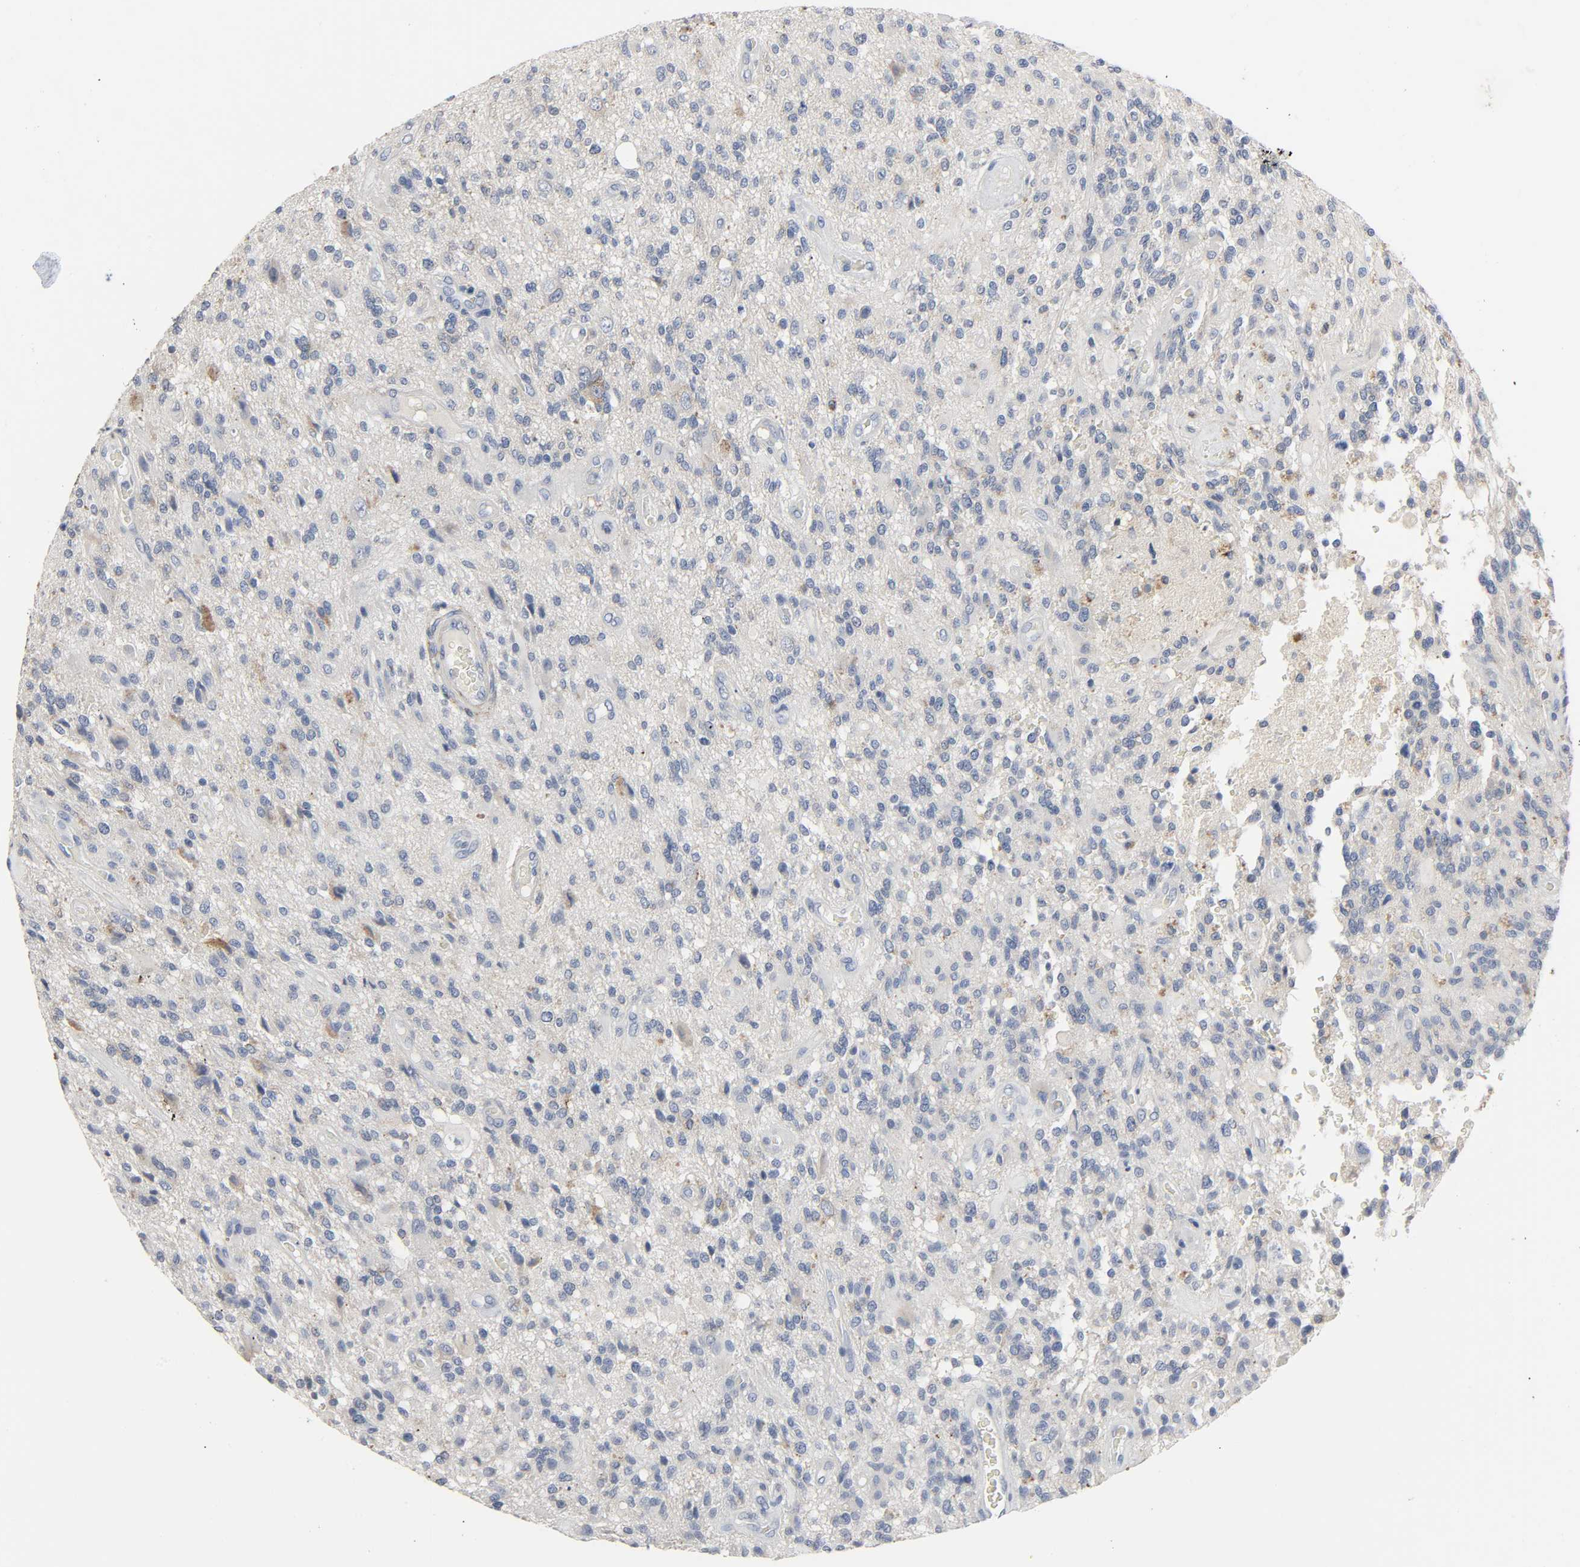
{"staining": {"intensity": "weak", "quantity": "<25%", "location": "cytoplasmic/membranous"}, "tissue": "glioma", "cell_type": "Tumor cells", "image_type": "cancer", "snomed": [{"axis": "morphology", "description": "Normal tissue, NOS"}, {"axis": "morphology", "description": "Glioma, malignant, High grade"}, {"axis": "topography", "description": "Cerebral cortex"}], "caption": "Tumor cells show no significant expression in glioma.", "gene": "FBLN5", "patient": {"sex": "male", "age": 75}}